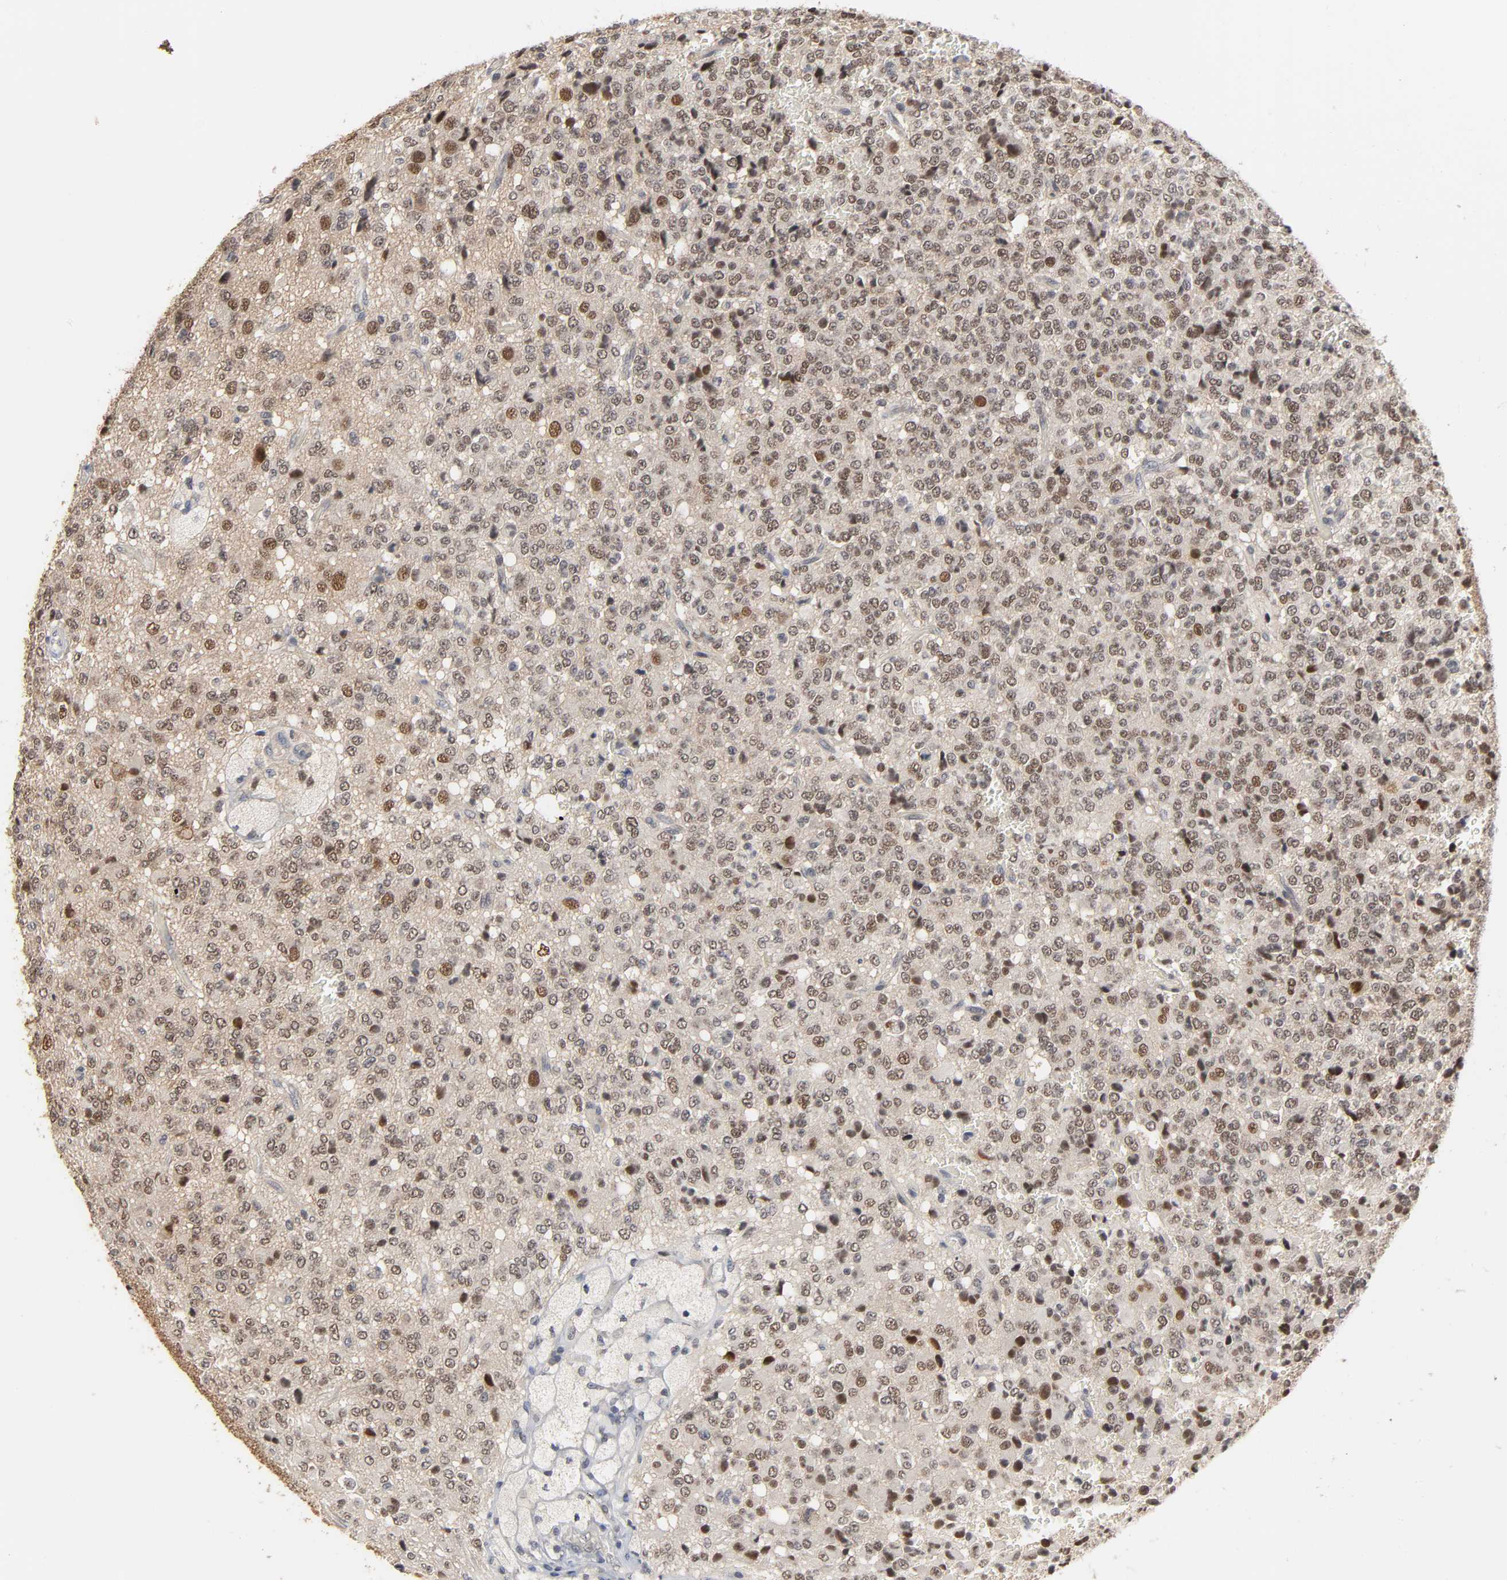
{"staining": {"intensity": "moderate", "quantity": ">75%", "location": "nuclear"}, "tissue": "glioma", "cell_type": "Tumor cells", "image_type": "cancer", "snomed": [{"axis": "morphology", "description": "Glioma, malignant, High grade"}, {"axis": "topography", "description": "pancreas cauda"}], "caption": "IHC image of neoplastic tissue: human glioma stained using immunohistochemistry shows medium levels of moderate protein expression localized specifically in the nuclear of tumor cells, appearing as a nuclear brown color.", "gene": "HTR1E", "patient": {"sex": "male", "age": 60}}